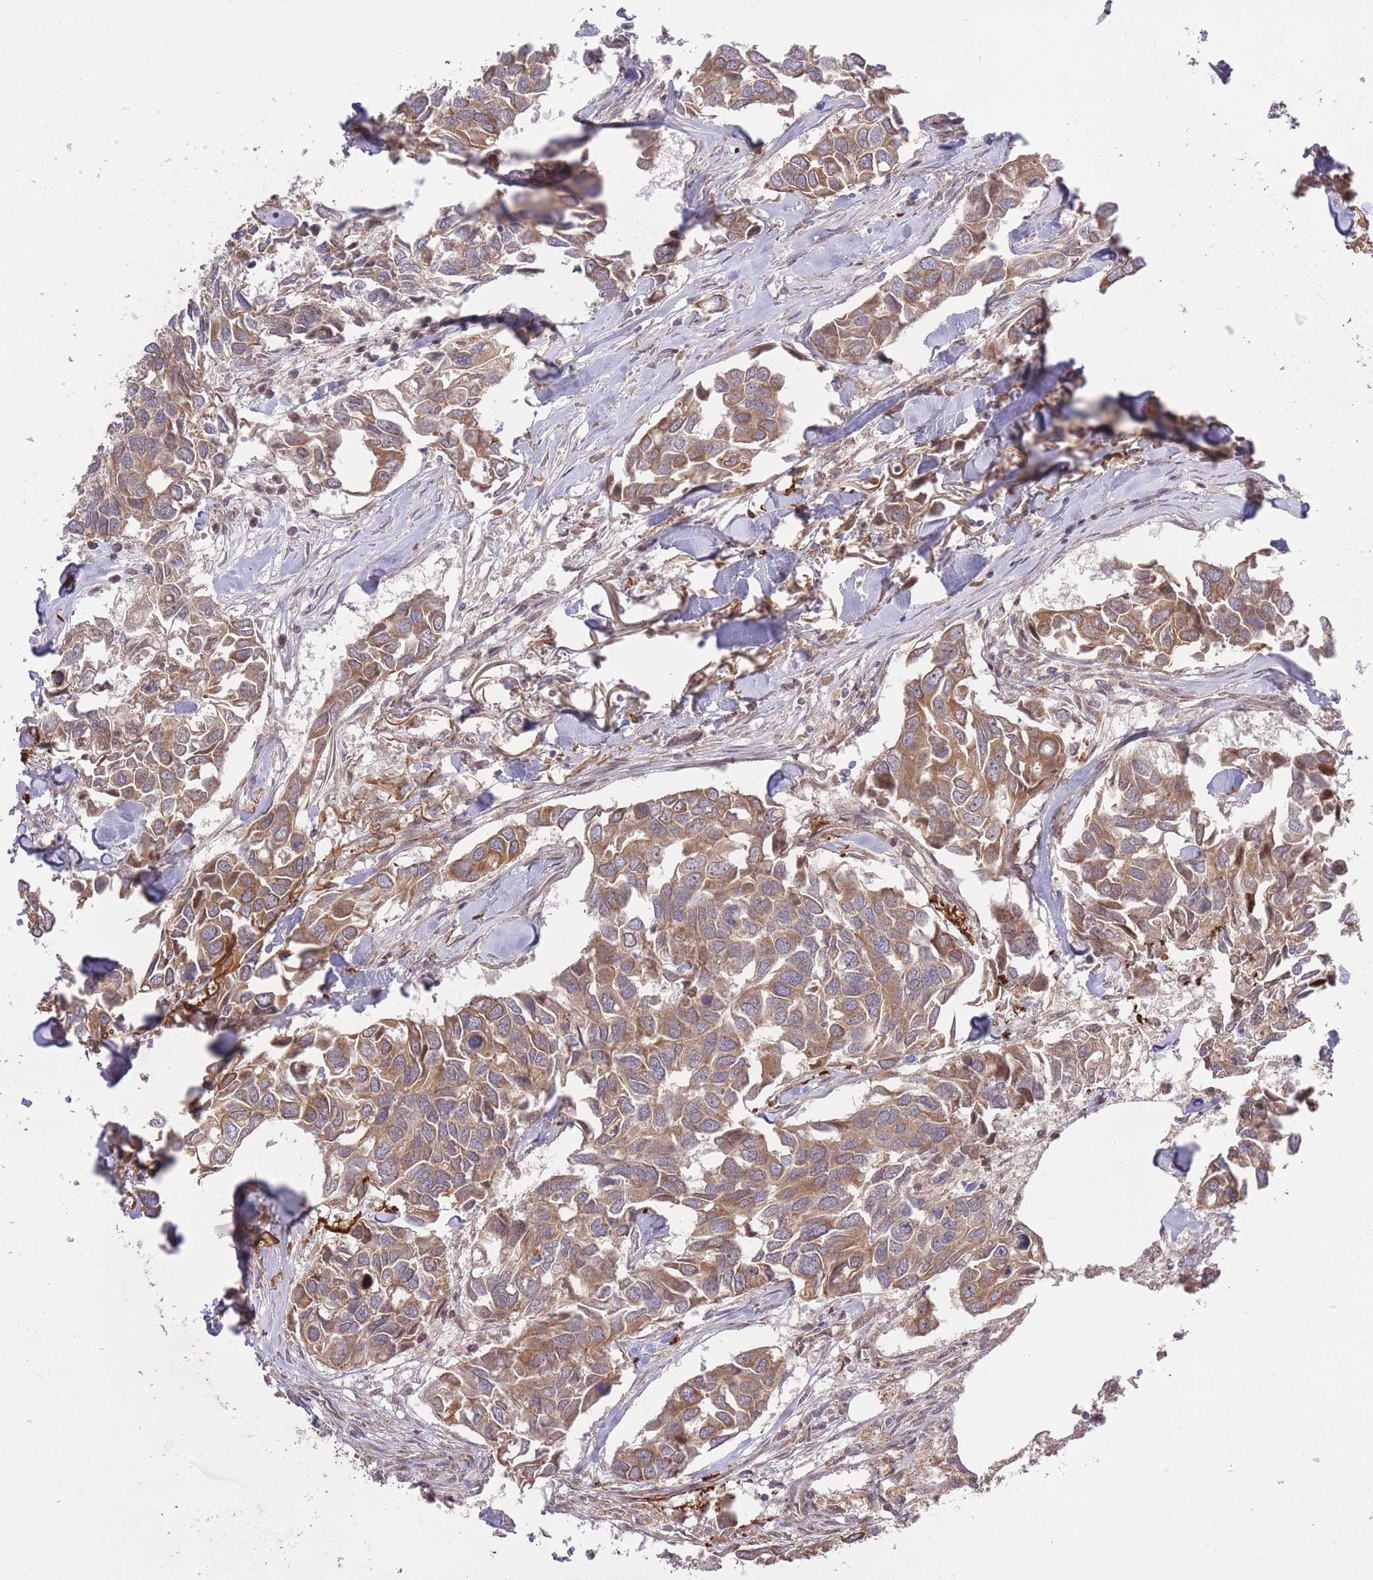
{"staining": {"intensity": "moderate", "quantity": ">75%", "location": "cytoplasmic/membranous"}, "tissue": "breast cancer", "cell_type": "Tumor cells", "image_type": "cancer", "snomed": [{"axis": "morphology", "description": "Duct carcinoma"}, {"axis": "topography", "description": "Breast"}], "caption": "The micrograph reveals staining of breast cancer, revealing moderate cytoplasmic/membranous protein expression (brown color) within tumor cells. (IHC, brightfield microscopy, high magnification).", "gene": "ZNF391", "patient": {"sex": "female", "age": 83}}